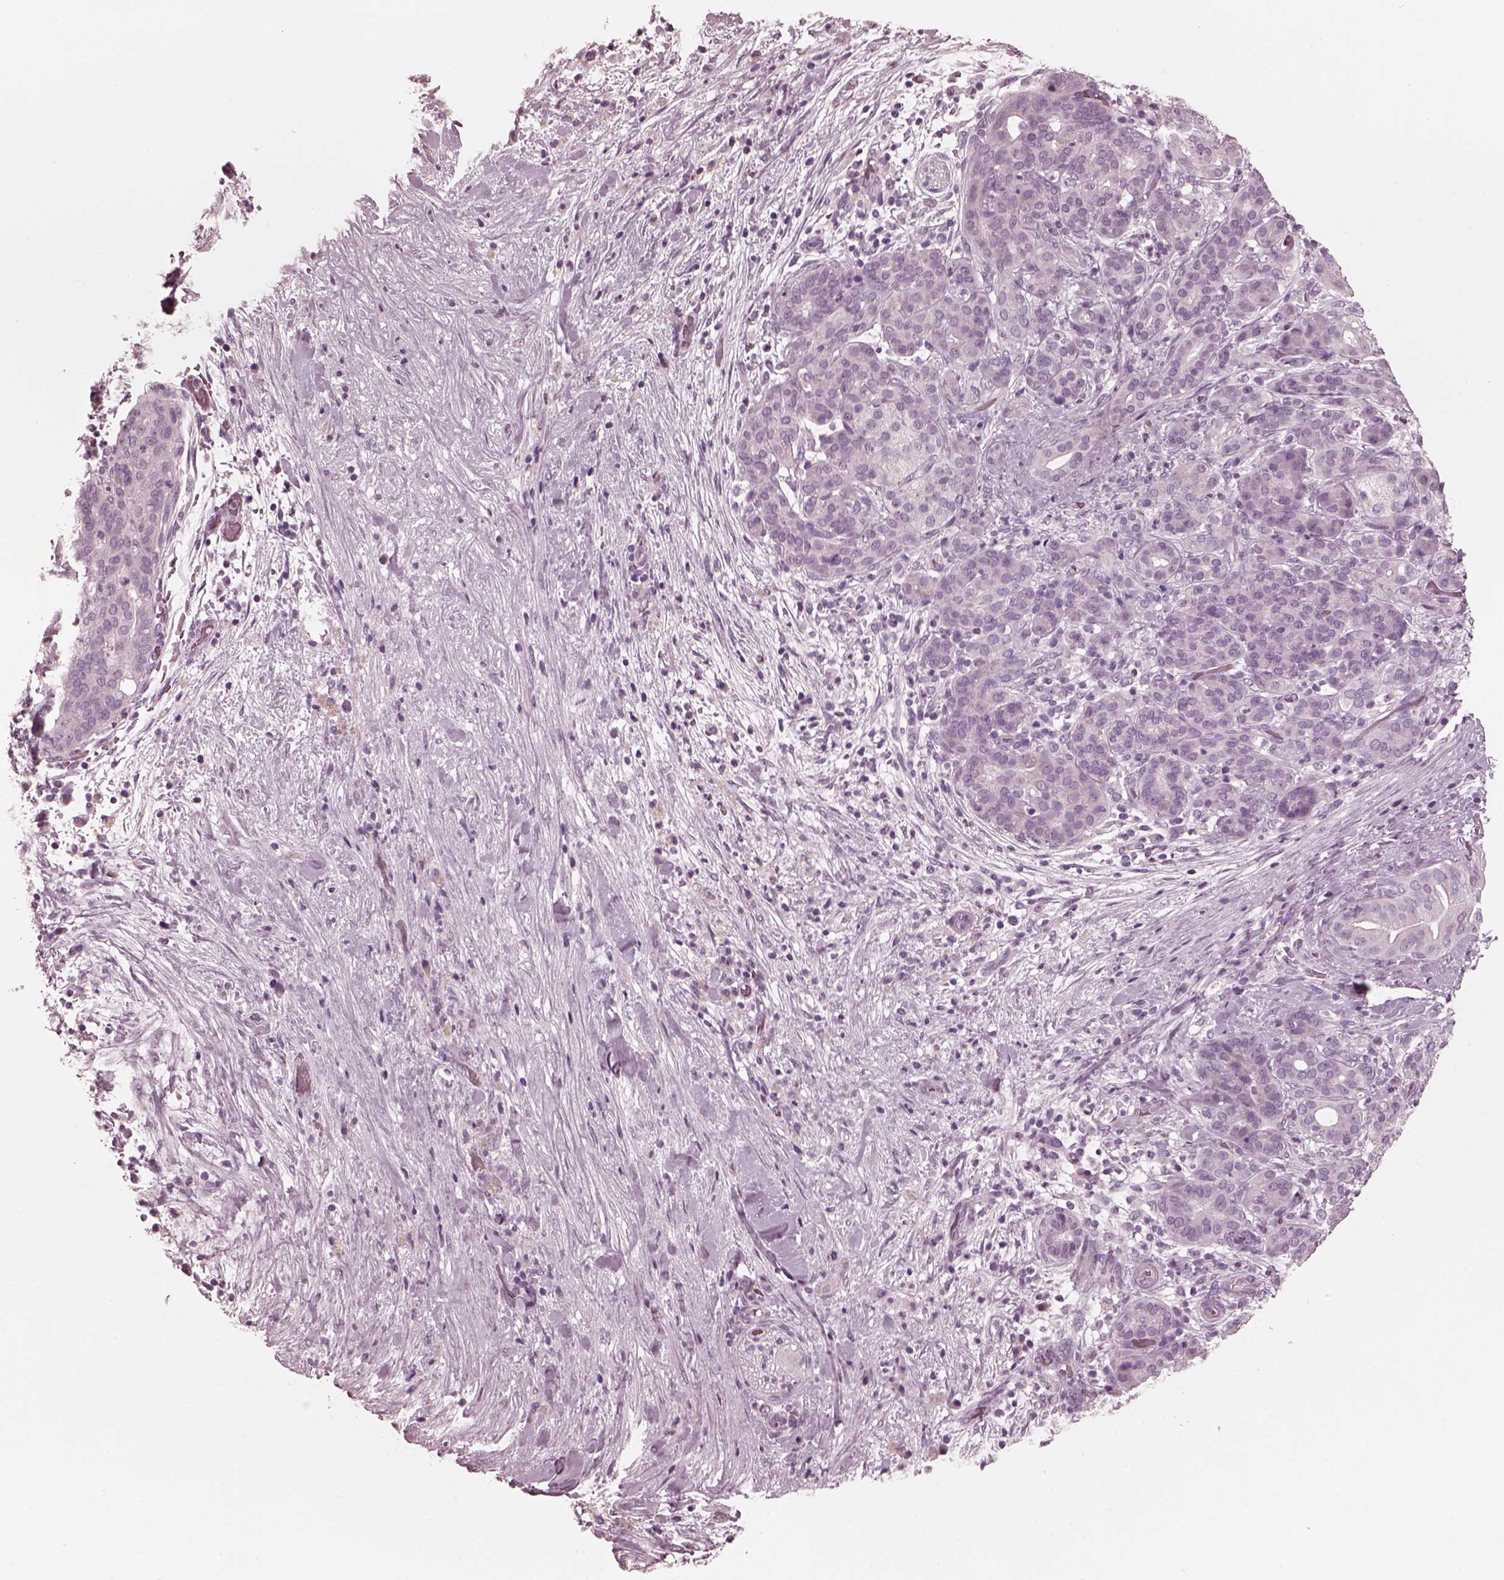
{"staining": {"intensity": "negative", "quantity": "none", "location": "none"}, "tissue": "pancreatic cancer", "cell_type": "Tumor cells", "image_type": "cancer", "snomed": [{"axis": "morphology", "description": "Adenocarcinoma, NOS"}, {"axis": "topography", "description": "Pancreas"}], "caption": "Immunohistochemical staining of adenocarcinoma (pancreatic) shows no significant expression in tumor cells.", "gene": "CGA", "patient": {"sex": "male", "age": 44}}